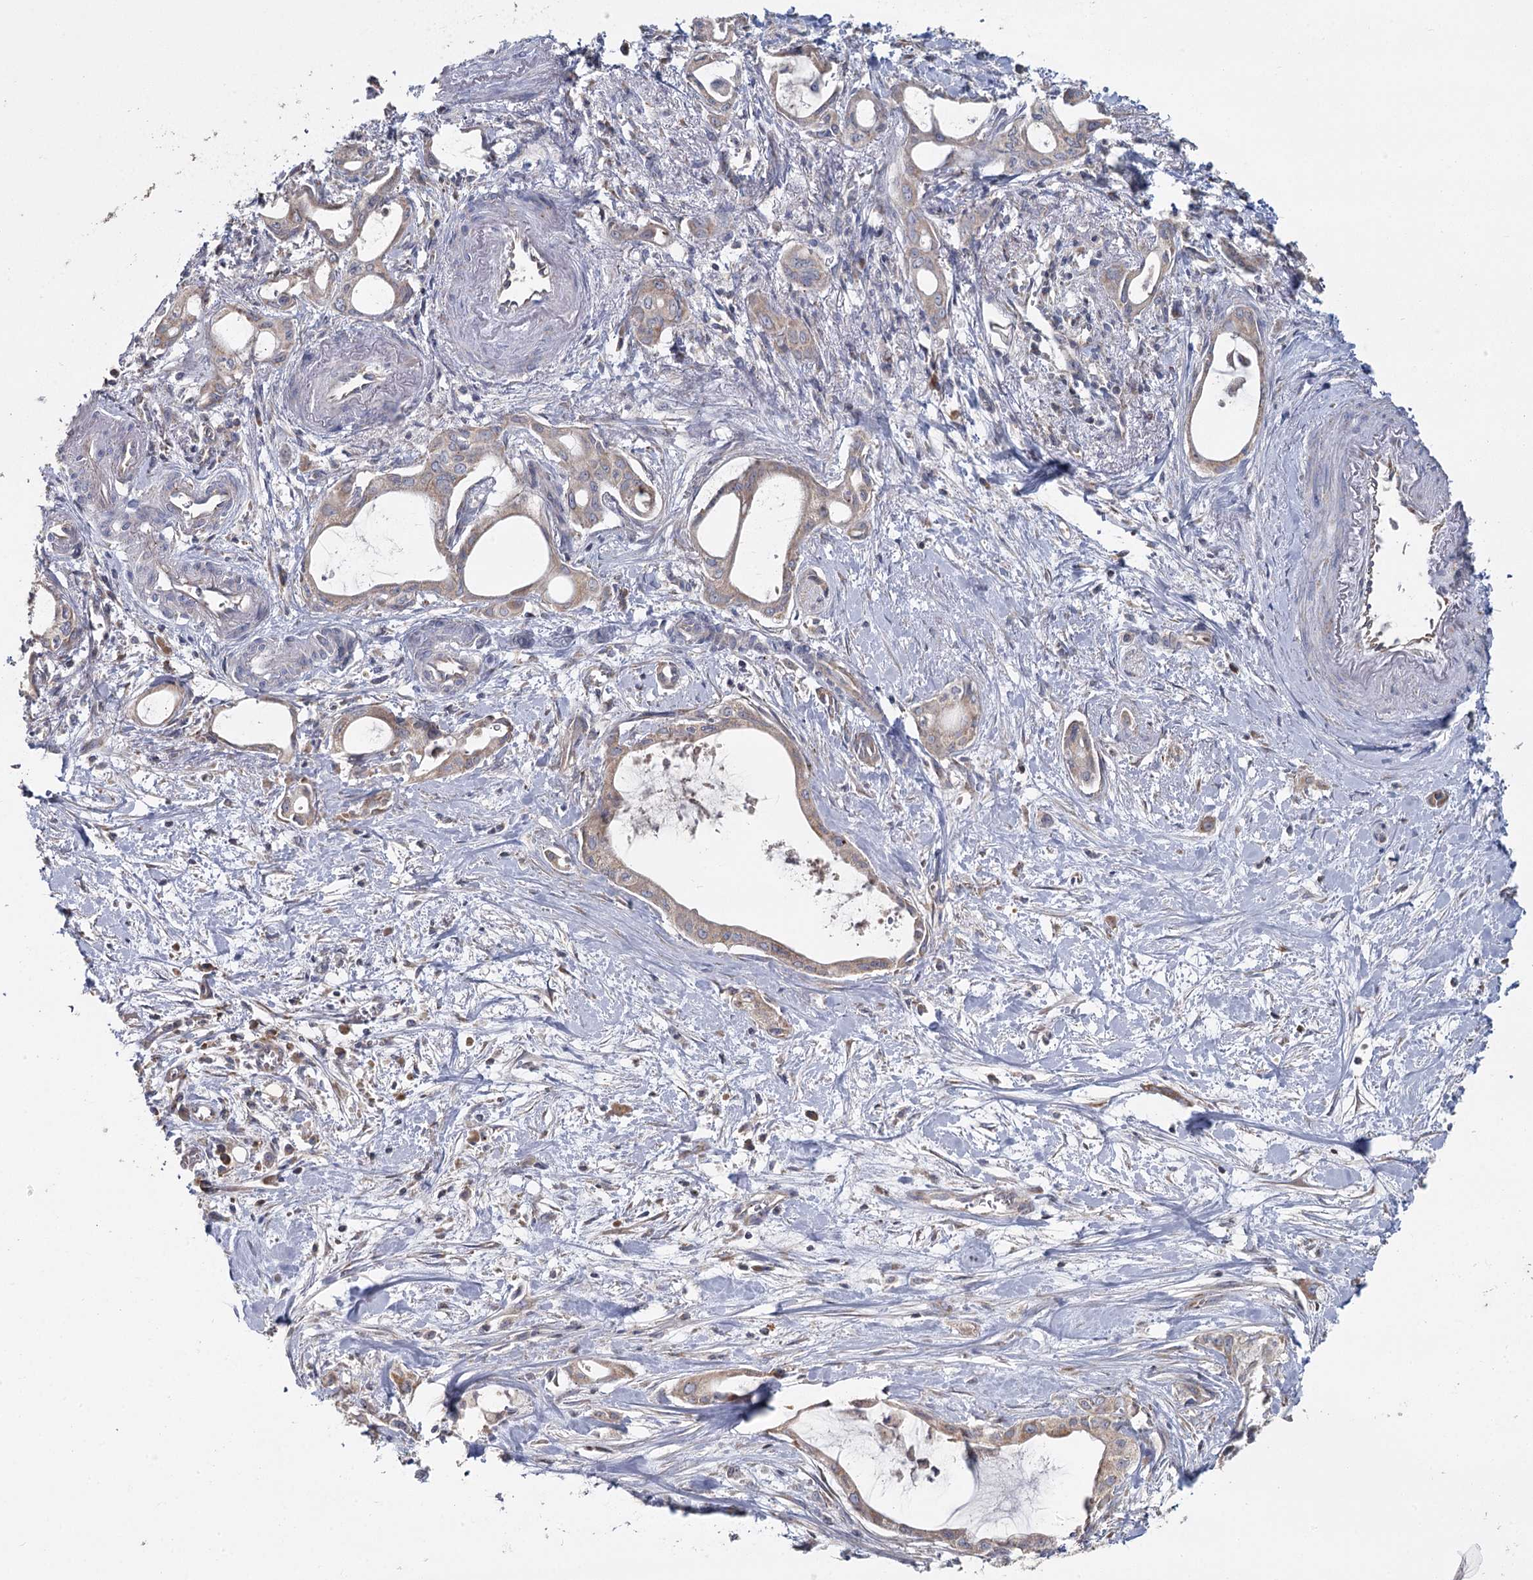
{"staining": {"intensity": "weak", "quantity": "25%-75%", "location": "cytoplasmic/membranous"}, "tissue": "pancreatic cancer", "cell_type": "Tumor cells", "image_type": "cancer", "snomed": [{"axis": "morphology", "description": "Adenocarcinoma, NOS"}, {"axis": "topography", "description": "Pancreas"}], "caption": "Immunohistochemistry of human adenocarcinoma (pancreatic) shows low levels of weak cytoplasmic/membranous staining in approximately 25%-75% of tumor cells.", "gene": "ACOX2", "patient": {"sex": "male", "age": 72}}